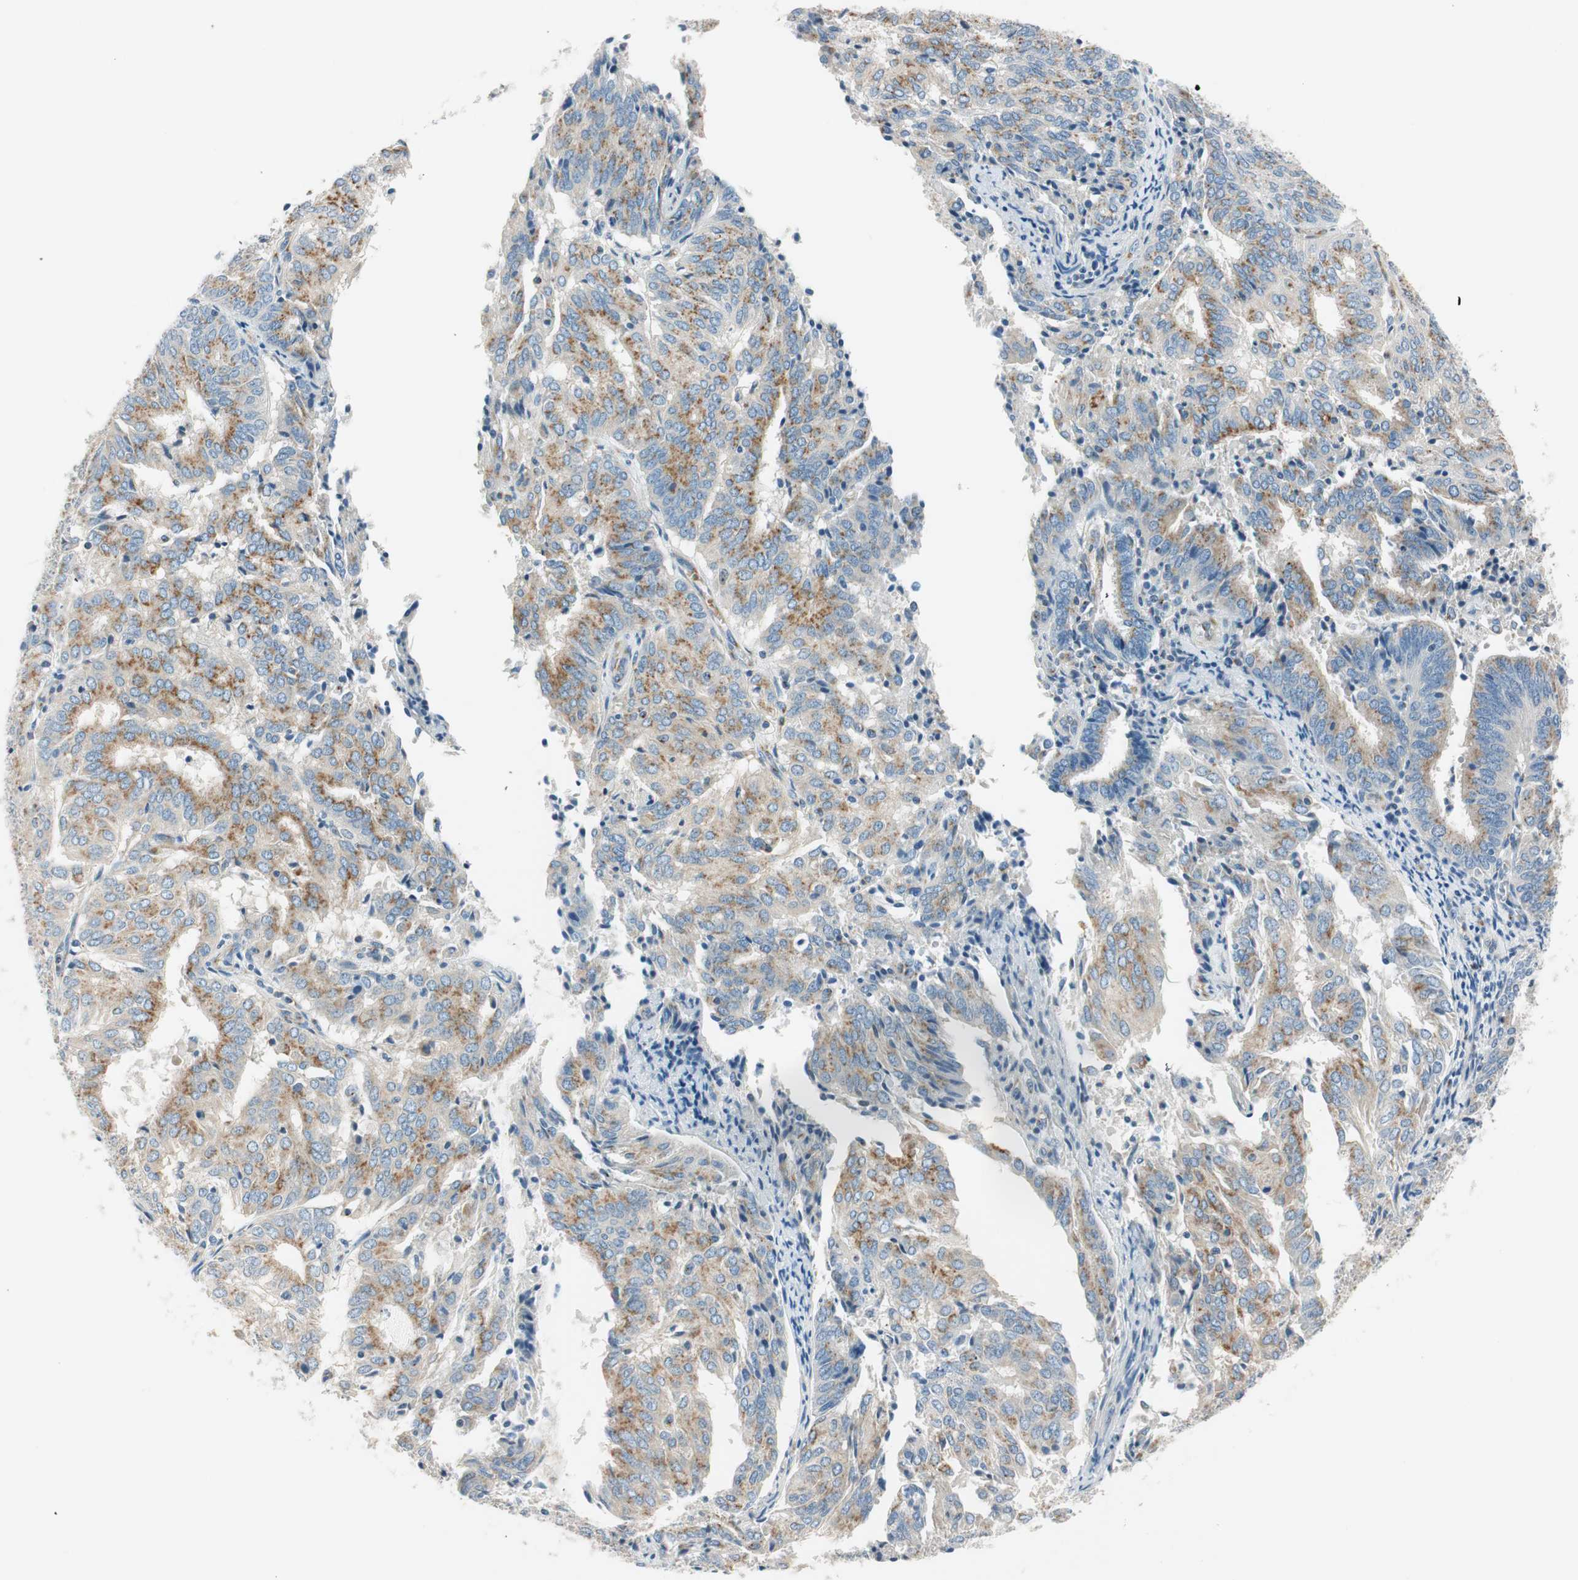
{"staining": {"intensity": "moderate", "quantity": ">75%", "location": "cytoplasmic/membranous"}, "tissue": "endometrial cancer", "cell_type": "Tumor cells", "image_type": "cancer", "snomed": [{"axis": "morphology", "description": "Adenocarcinoma, NOS"}, {"axis": "topography", "description": "Uterus"}], "caption": "Immunohistochemical staining of human endometrial cancer (adenocarcinoma) demonstrates medium levels of moderate cytoplasmic/membranous protein staining in about >75% of tumor cells.", "gene": "TMF1", "patient": {"sex": "female", "age": 60}}